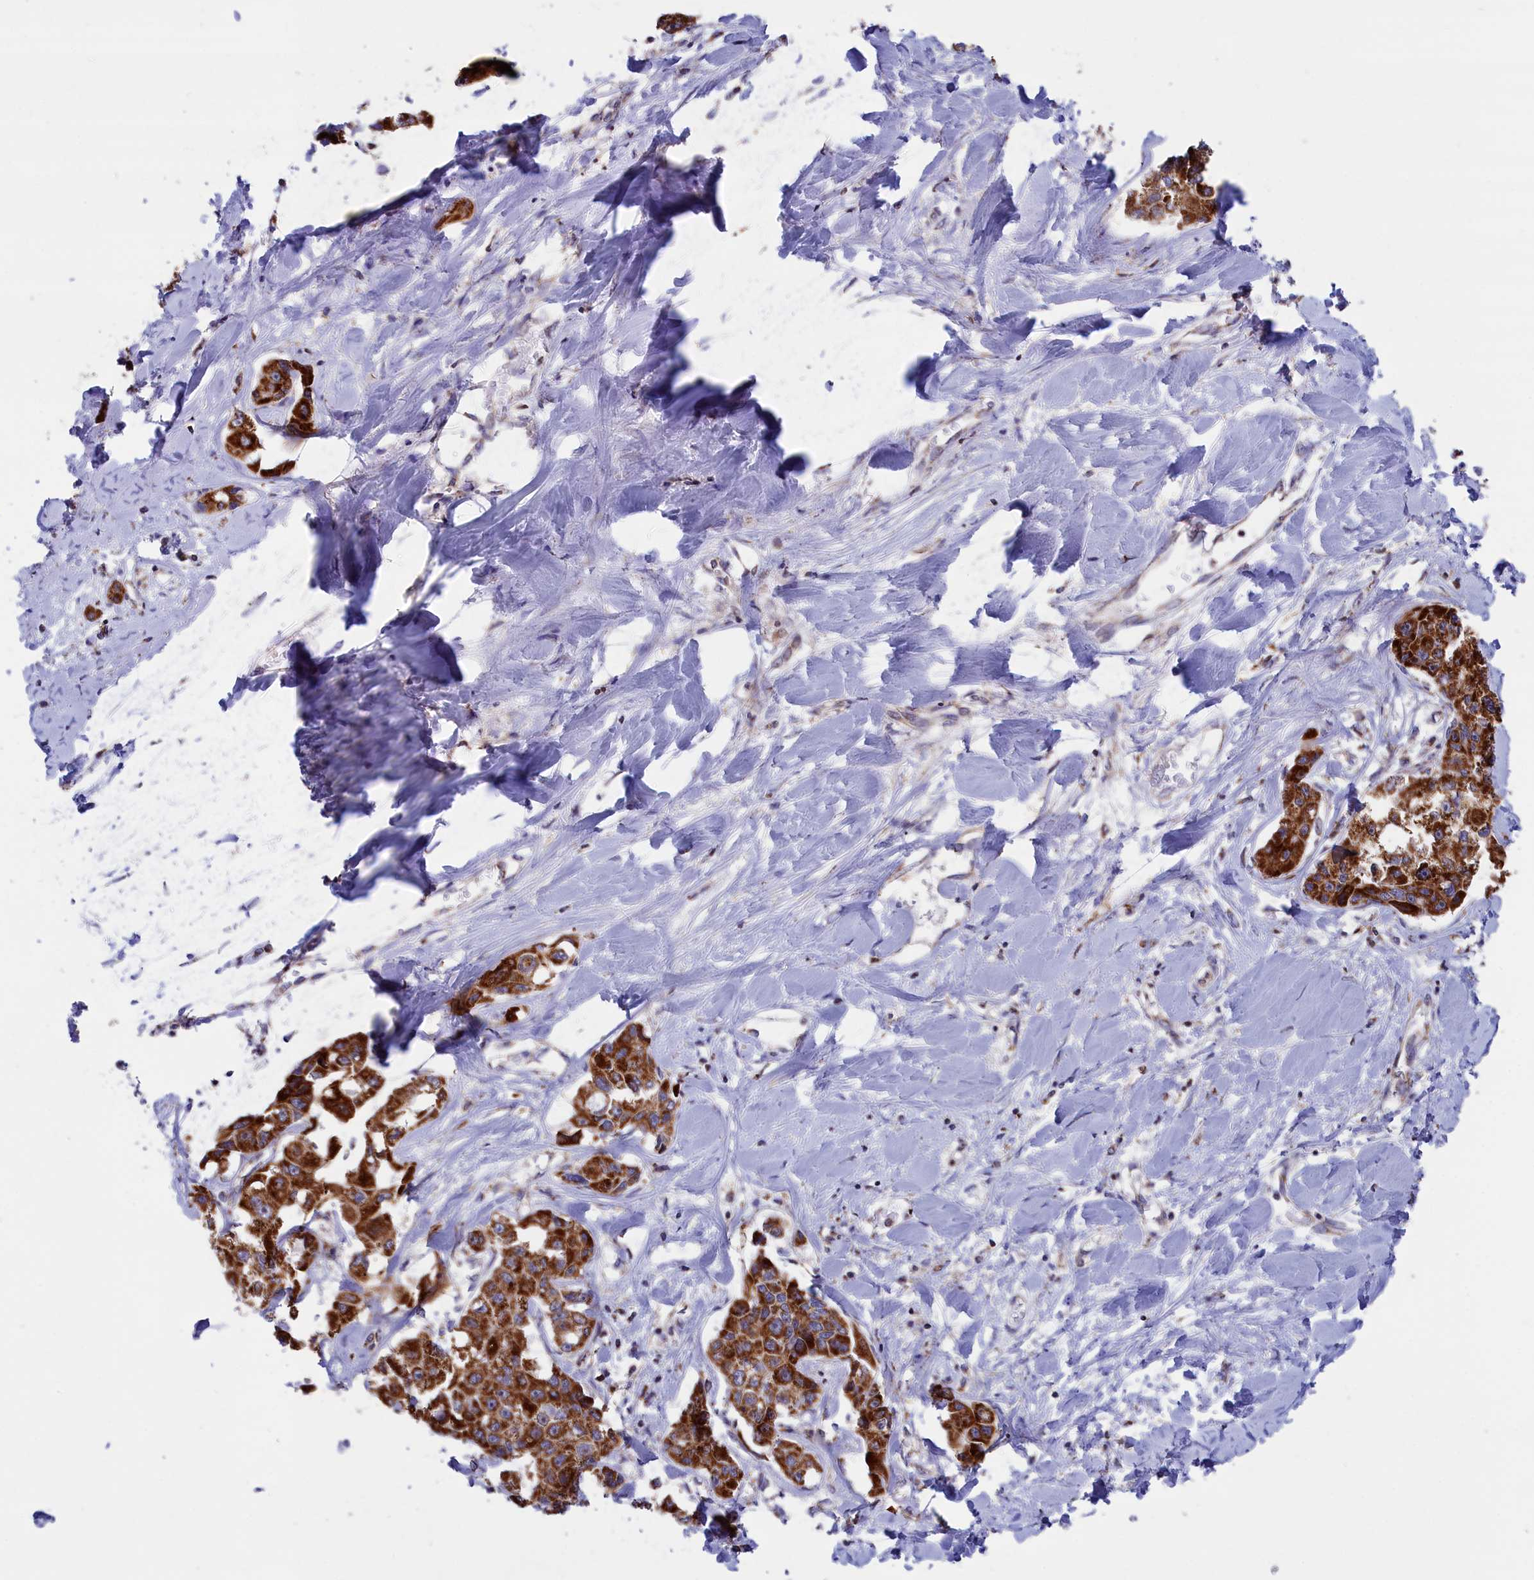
{"staining": {"intensity": "strong", "quantity": ">75%", "location": "cytoplasmic/membranous"}, "tissue": "liver cancer", "cell_type": "Tumor cells", "image_type": "cancer", "snomed": [{"axis": "morphology", "description": "Cholangiocarcinoma"}, {"axis": "topography", "description": "Liver"}], "caption": "Cholangiocarcinoma (liver) stained with DAB (3,3'-diaminobenzidine) immunohistochemistry exhibits high levels of strong cytoplasmic/membranous positivity in approximately >75% of tumor cells.", "gene": "TIMM44", "patient": {"sex": "male", "age": 59}}